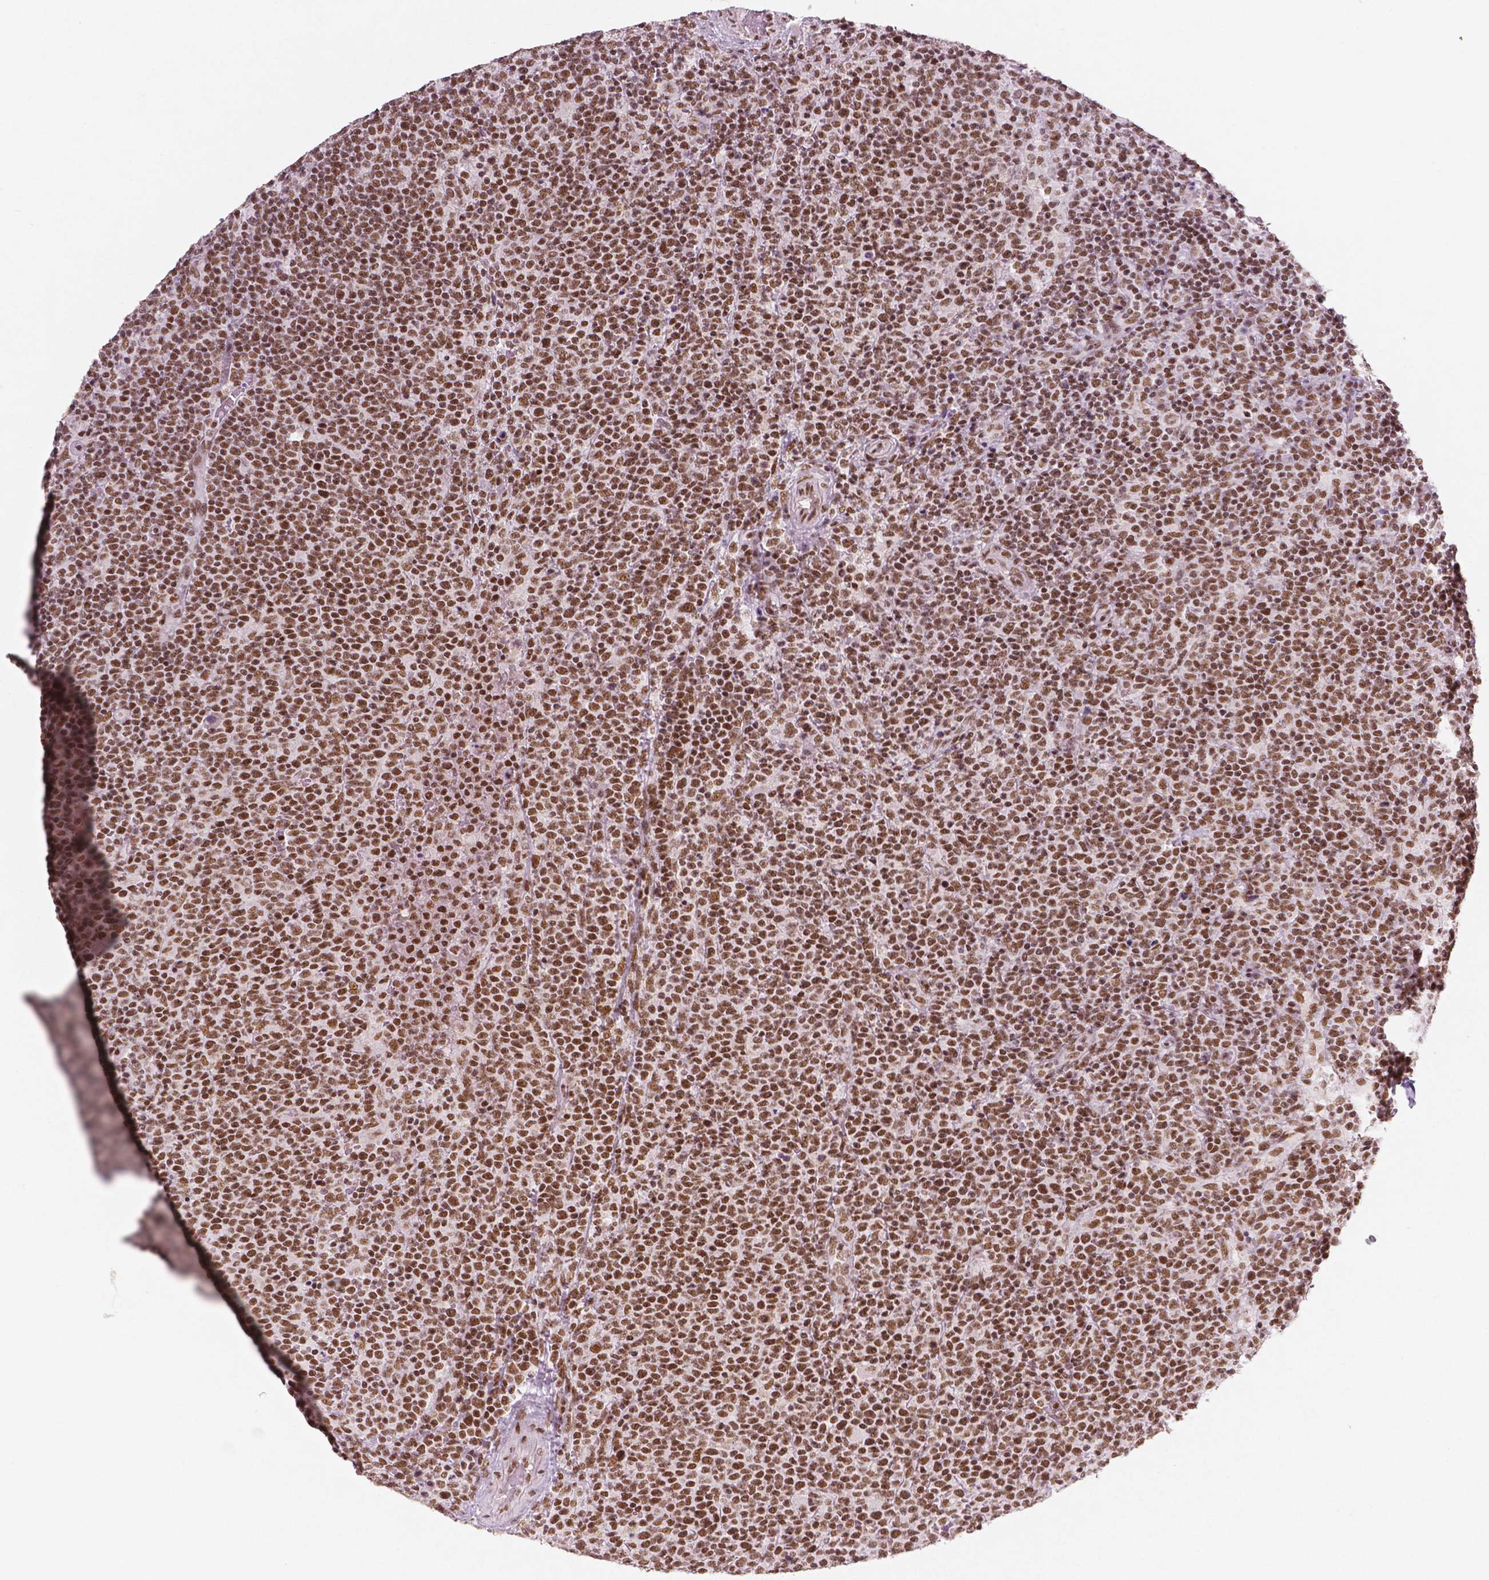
{"staining": {"intensity": "strong", "quantity": ">75%", "location": "nuclear"}, "tissue": "lymphoma", "cell_type": "Tumor cells", "image_type": "cancer", "snomed": [{"axis": "morphology", "description": "Malignant lymphoma, non-Hodgkin's type, High grade"}, {"axis": "topography", "description": "Lymph node"}], "caption": "Immunohistochemistry (IHC) (DAB (3,3'-diaminobenzidine)) staining of human high-grade malignant lymphoma, non-Hodgkin's type exhibits strong nuclear protein expression in about >75% of tumor cells. Nuclei are stained in blue.", "gene": "BRD4", "patient": {"sex": "male", "age": 61}}